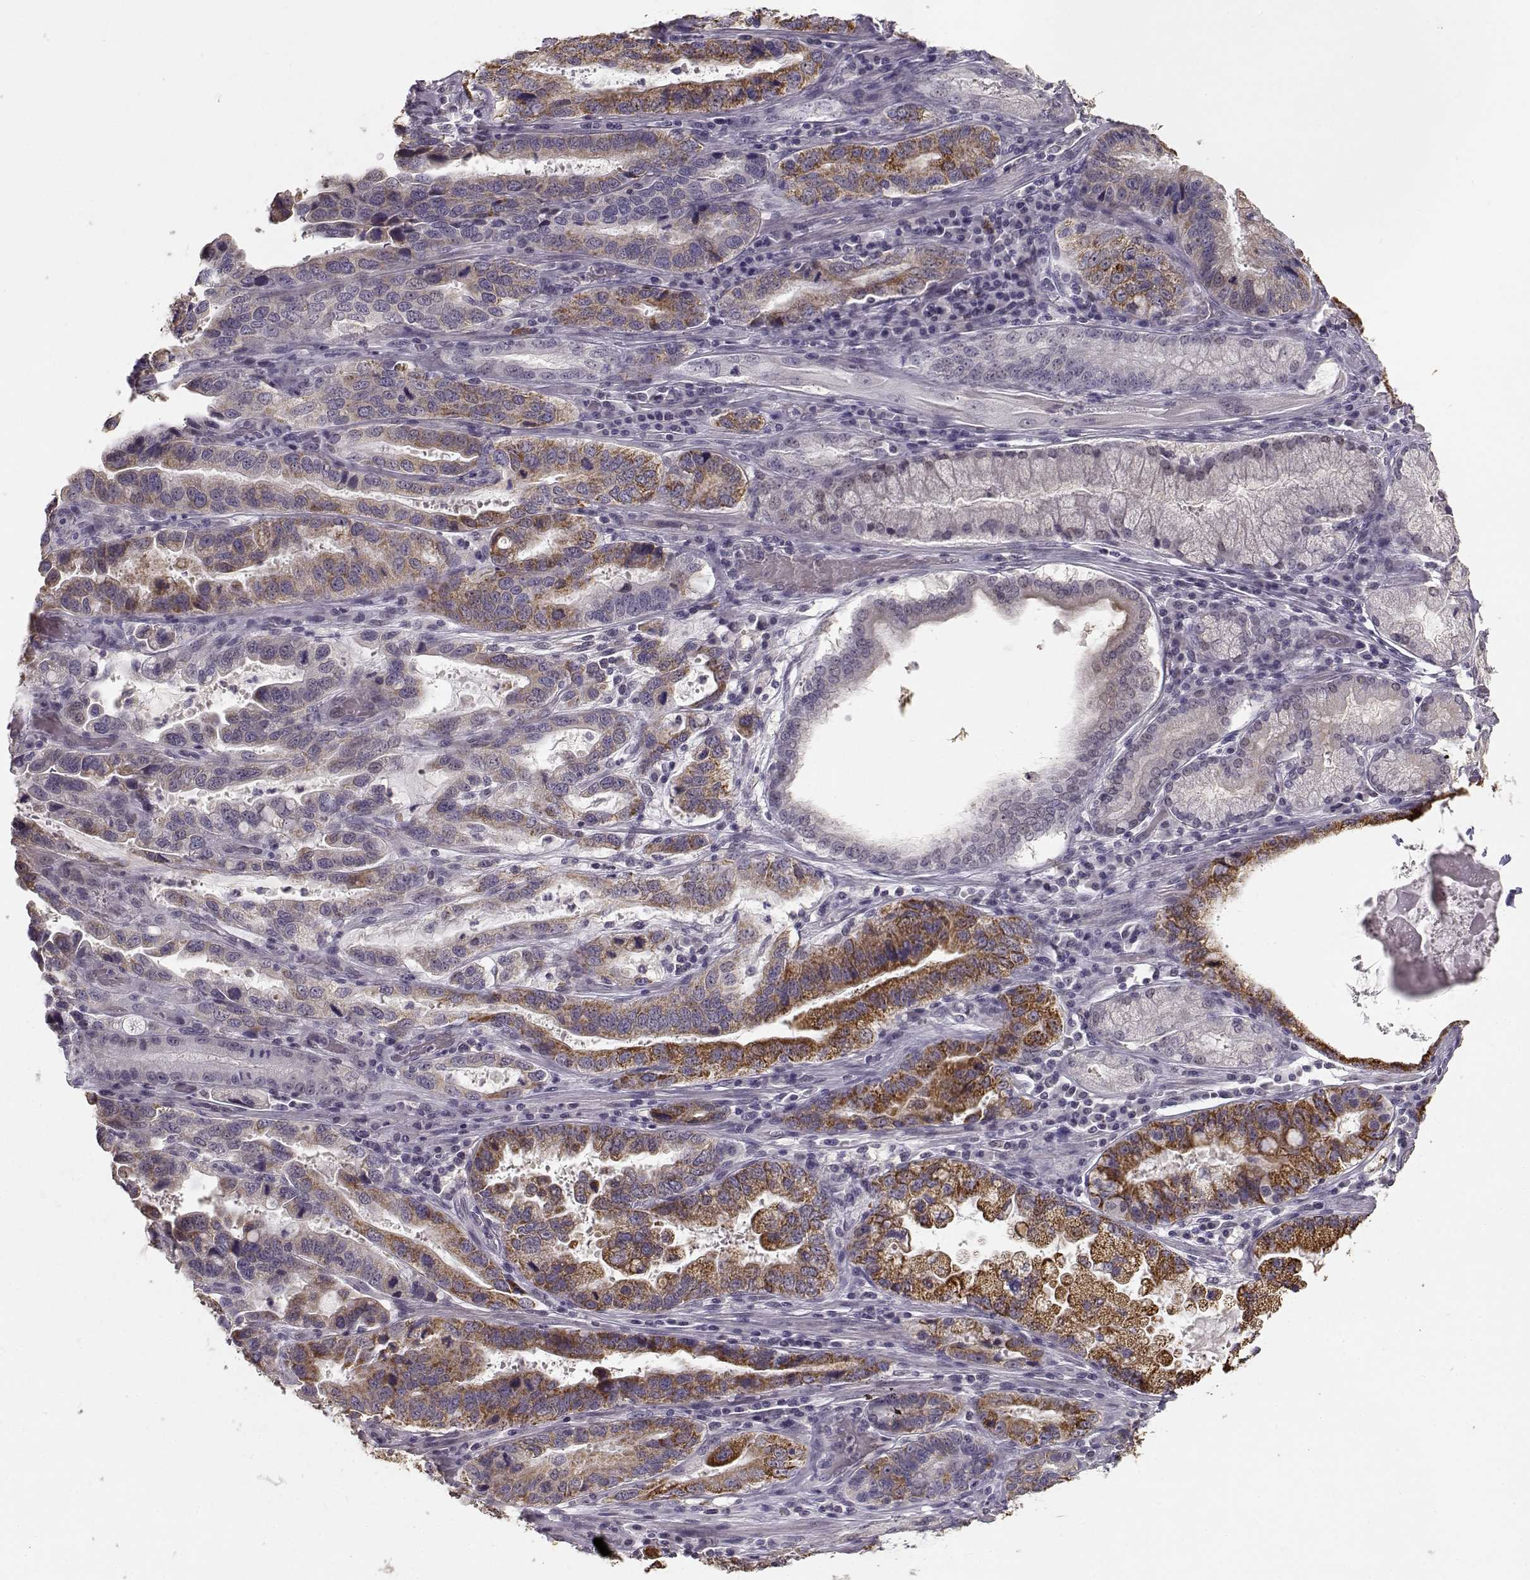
{"staining": {"intensity": "strong", "quantity": "25%-75%", "location": "cytoplasmic/membranous"}, "tissue": "stomach cancer", "cell_type": "Tumor cells", "image_type": "cancer", "snomed": [{"axis": "morphology", "description": "Adenocarcinoma, NOS"}, {"axis": "topography", "description": "Stomach, lower"}], "caption": "The photomicrograph displays immunohistochemical staining of stomach cancer. There is strong cytoplasmic/membranous staining is appreciated in approximately 25%-75% of tumor cells.", "gene": "UROC1", "patient": {"sex": "female", "age": 76}}